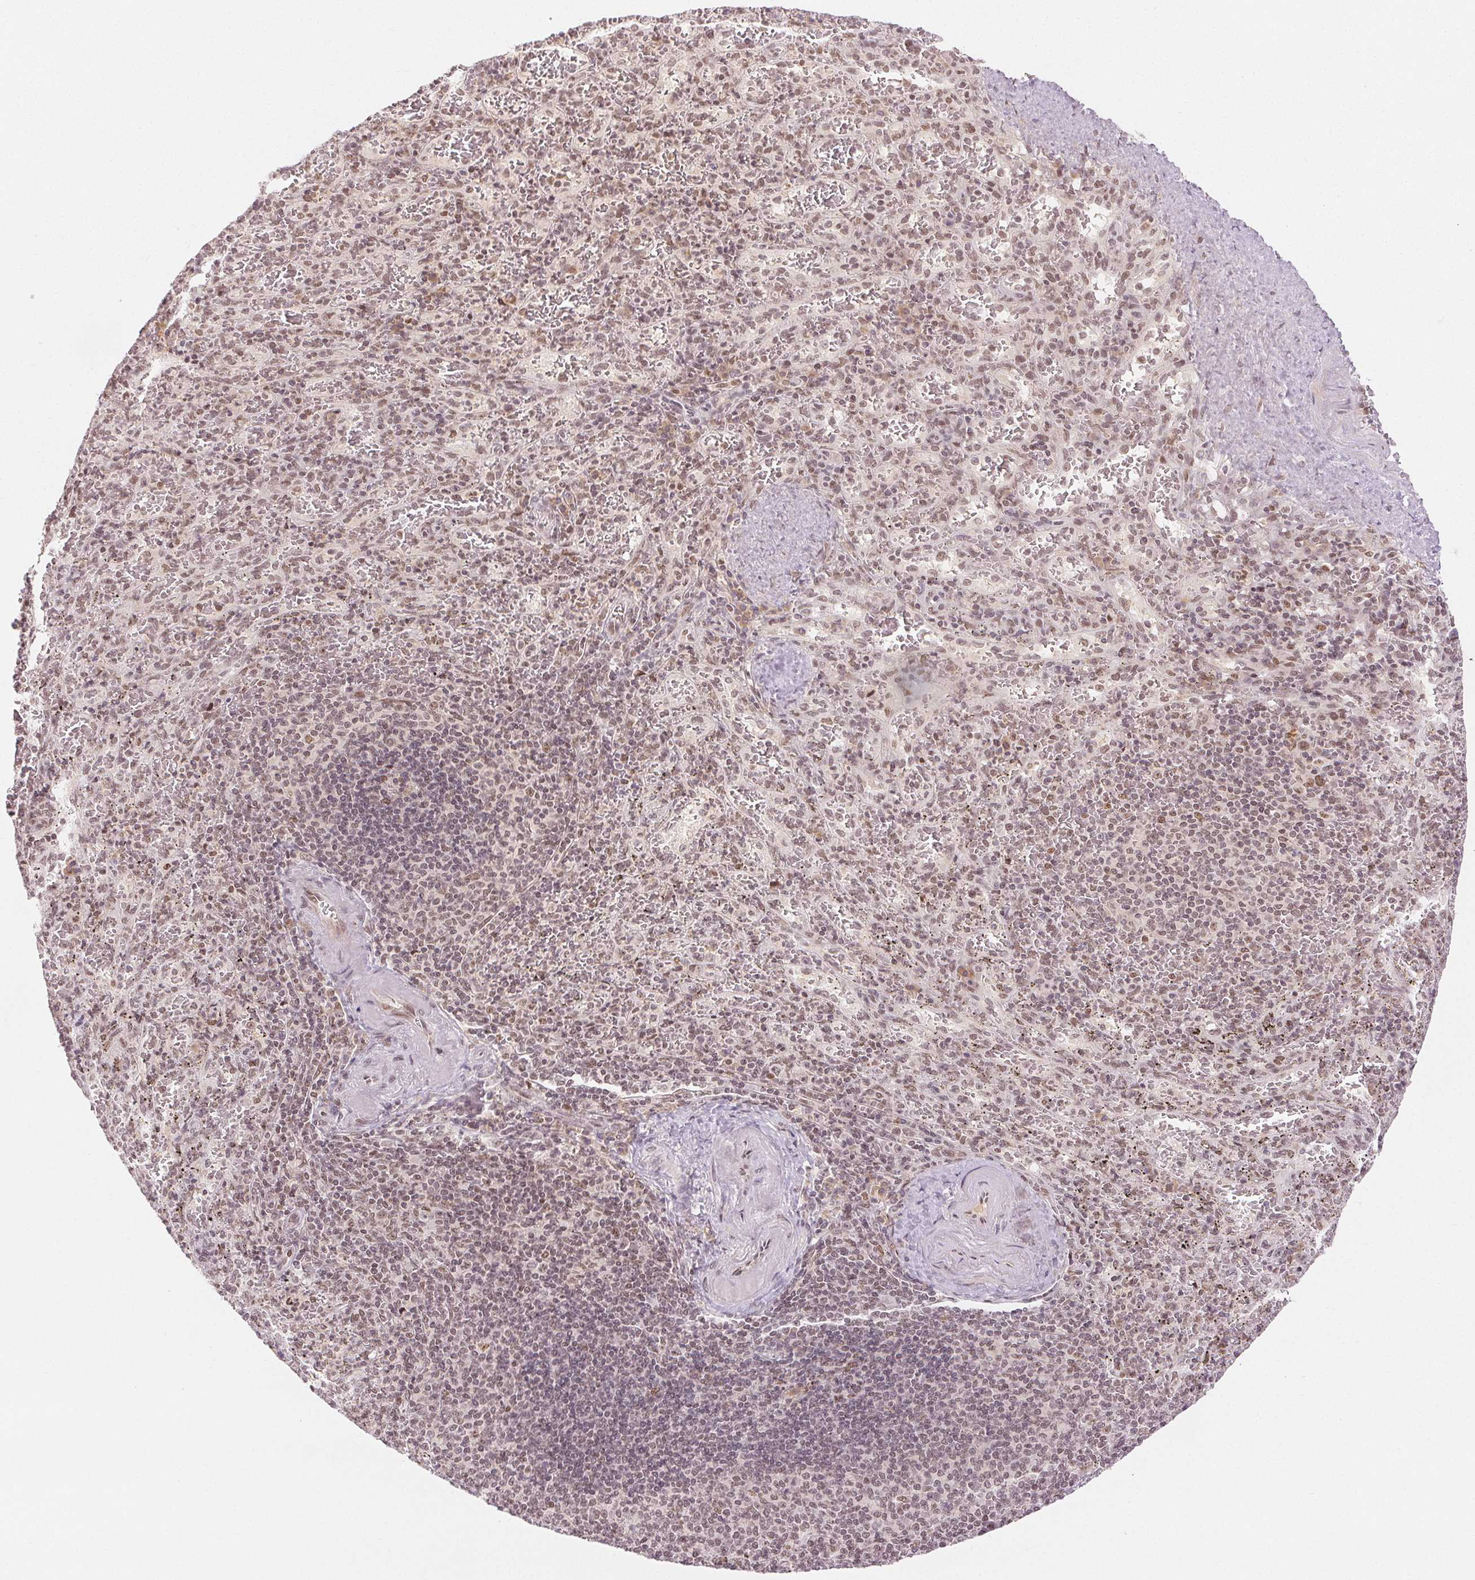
{"staining": {"intensity": "moderate", "quantity": "25%-75%", "location": "nuclear"}, "tissue": "spleen", "cell_type": "Cells in red pulp", "image_type": "normal", "snomed": [{"axis": "morphology", "description": "Normal tissue, NOS"}, {"axis": "topography", "description": "Spleen"}], "caption": "Protein staining by immunohistochemistry shows moderate nuclear staining in approximately 25%-75% of cells in red pulp in unremarkable spleen. (IHC, brightfield microscopy, high magnification).", "gene": "DEK", "patient": {"sex": "male", "age": 57}}